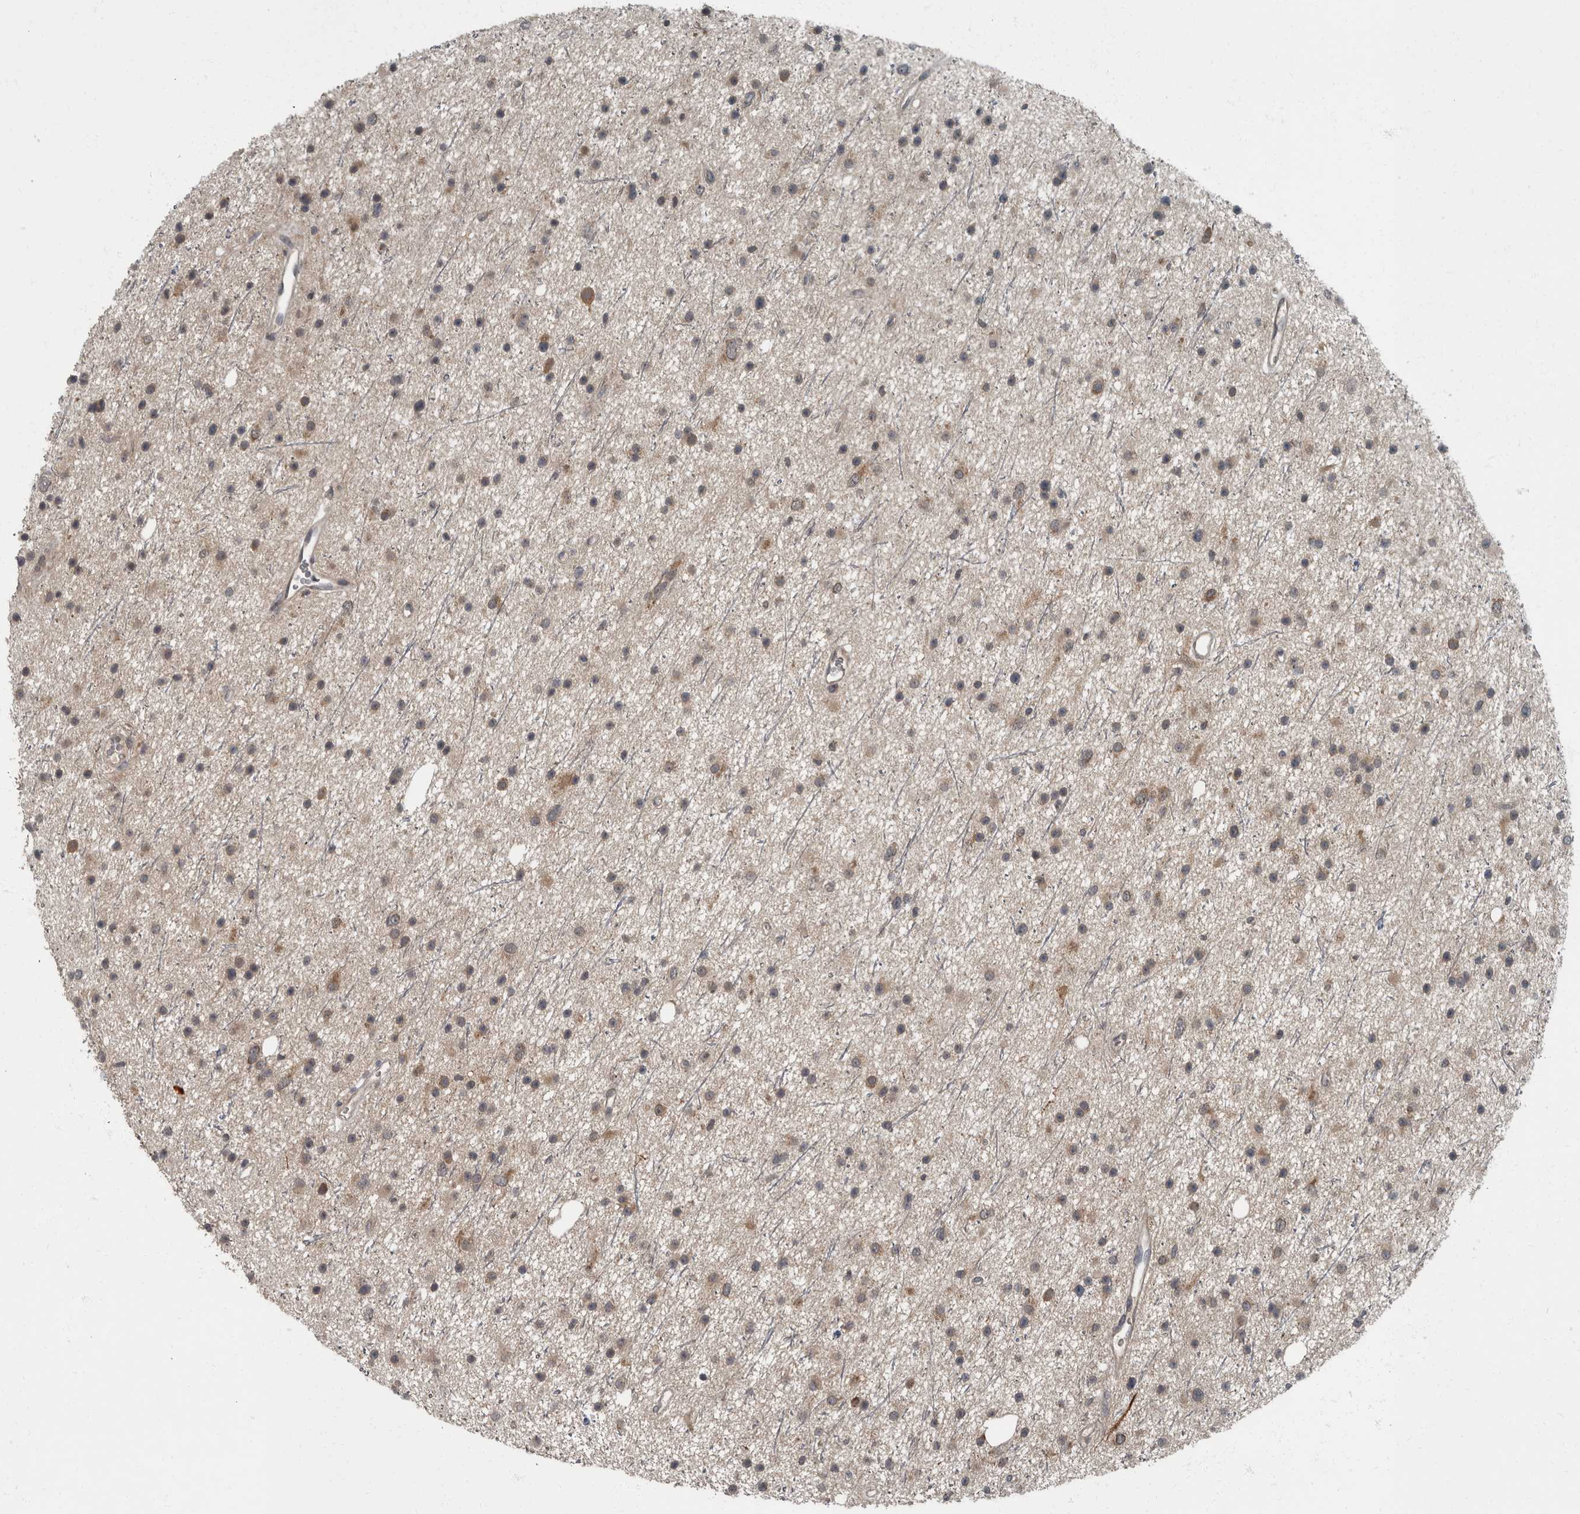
{"staining": {"intensity": "weak", "quantity": "25%-75%", "location": "cytoplasmic/membranous"}, "tissue": "glioma", "cell_type": "Tumor cells", "image_type": "cancer", "snomed": [{"axis": "morphology", "description": "Glioma, malignant, Low grade"}, {"axis": "topography", "description": "Cerebral cortex"}], "caption": "Glioma tissue reveals weak cytoplasmic/membranous expression in about 25%-75% of tumor cells (DAB IHC with brightfield microscopy, high magnification).", "gene": "RABGGTB", "patient": {"sex": "female", "age": 39}}